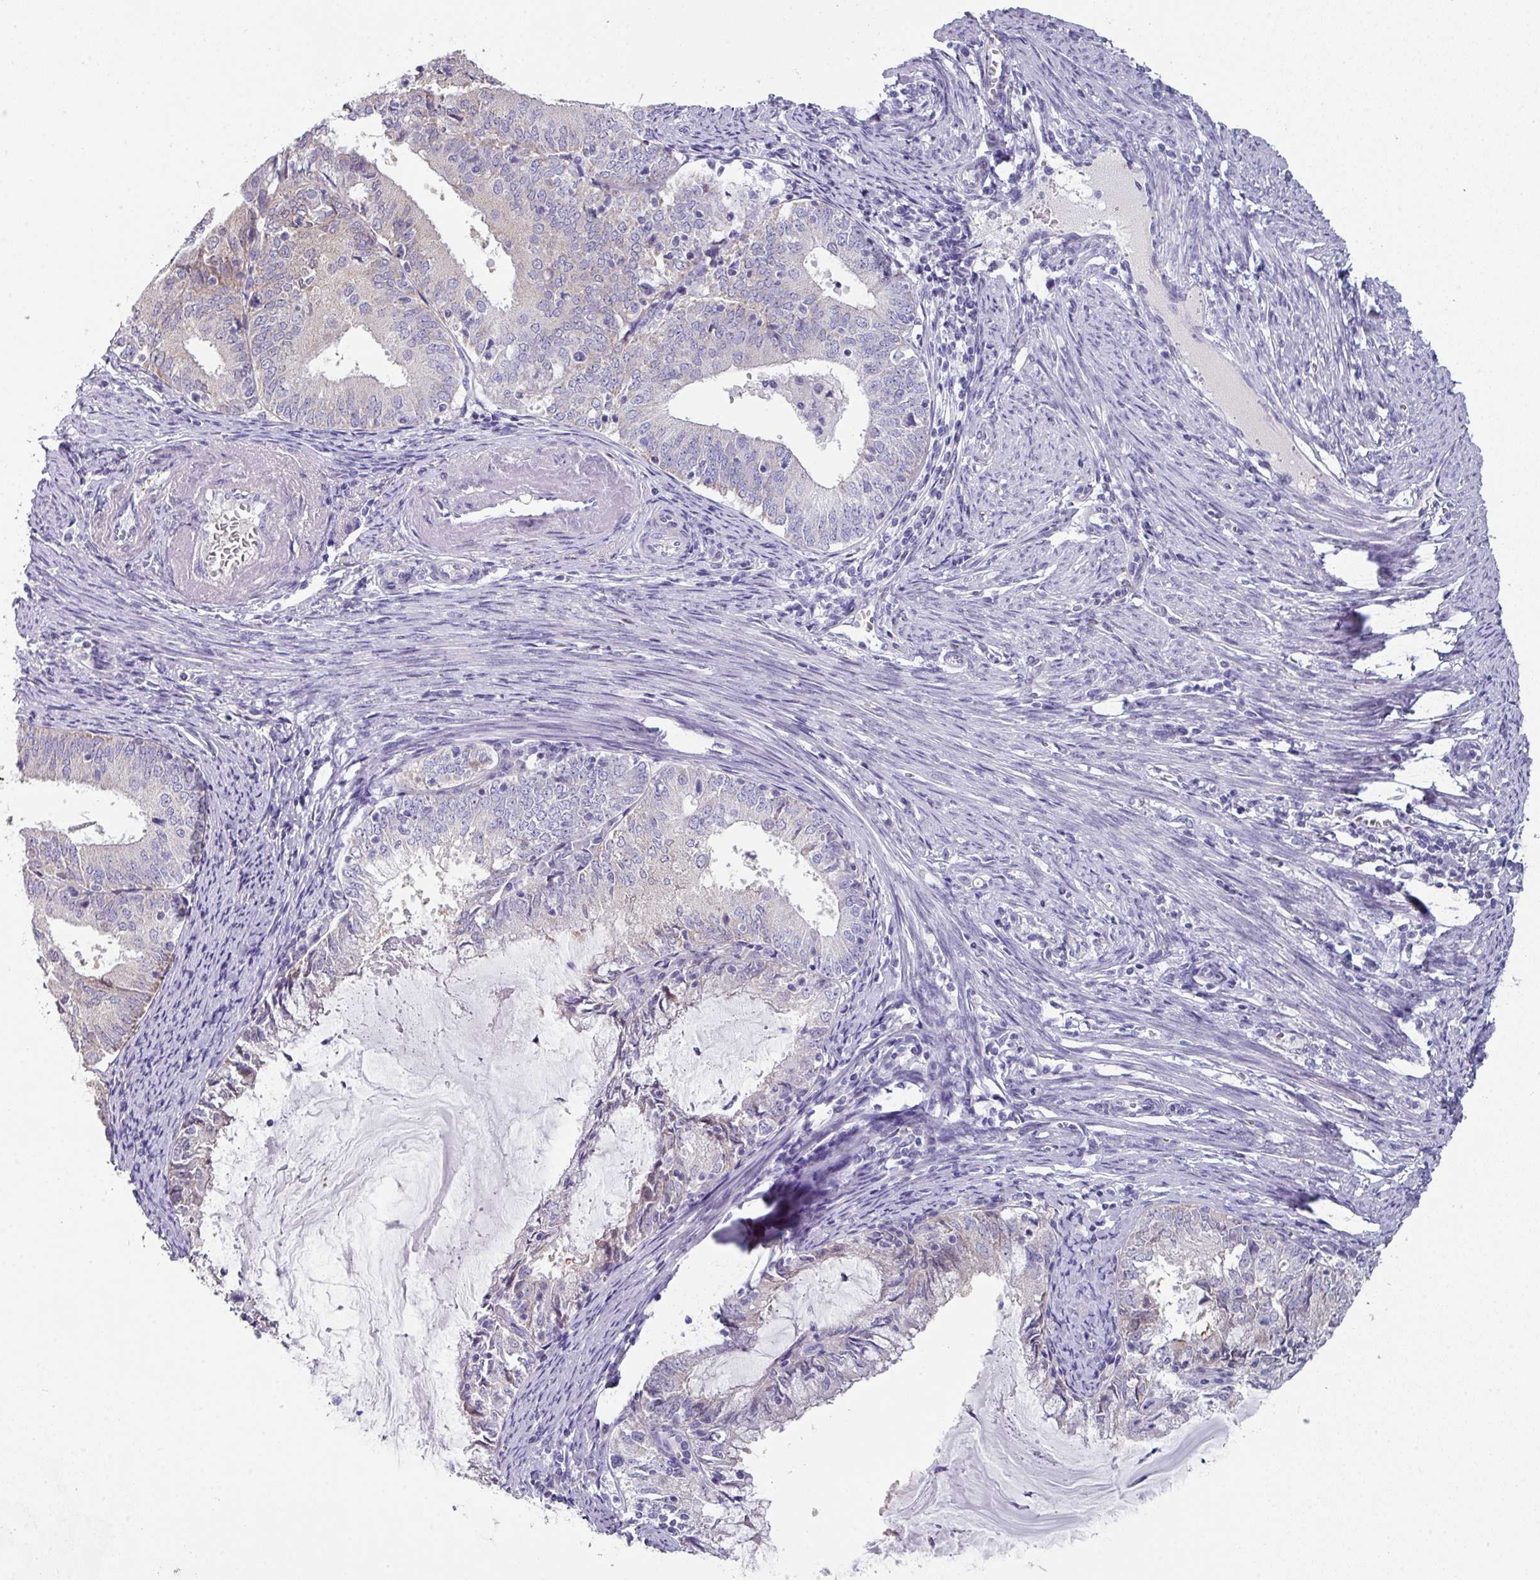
{"staining": {"intensity": "negative", "quantity": "none", "location": "none"}, "tissue": "endometrial cancer", "cell_type": "Tumor cells", "image_type": "cancer", "snomed": [{"axis": "morphology", "description": "Adenocarcinoma, NOS"}, {"axis": "topography", "description": "Endometrium"}], "caption": "The photomicrograph shows no significant staining in tumor cells of adenocarcinoma (endometrial). The staining is performed using DAB (3,3'-diaminobenzidine) brown chromogen with nuclei counter-stained in using hematoxylin.", "gene": "DEFB115", "patient": {"sex": "female", "age": 57}}